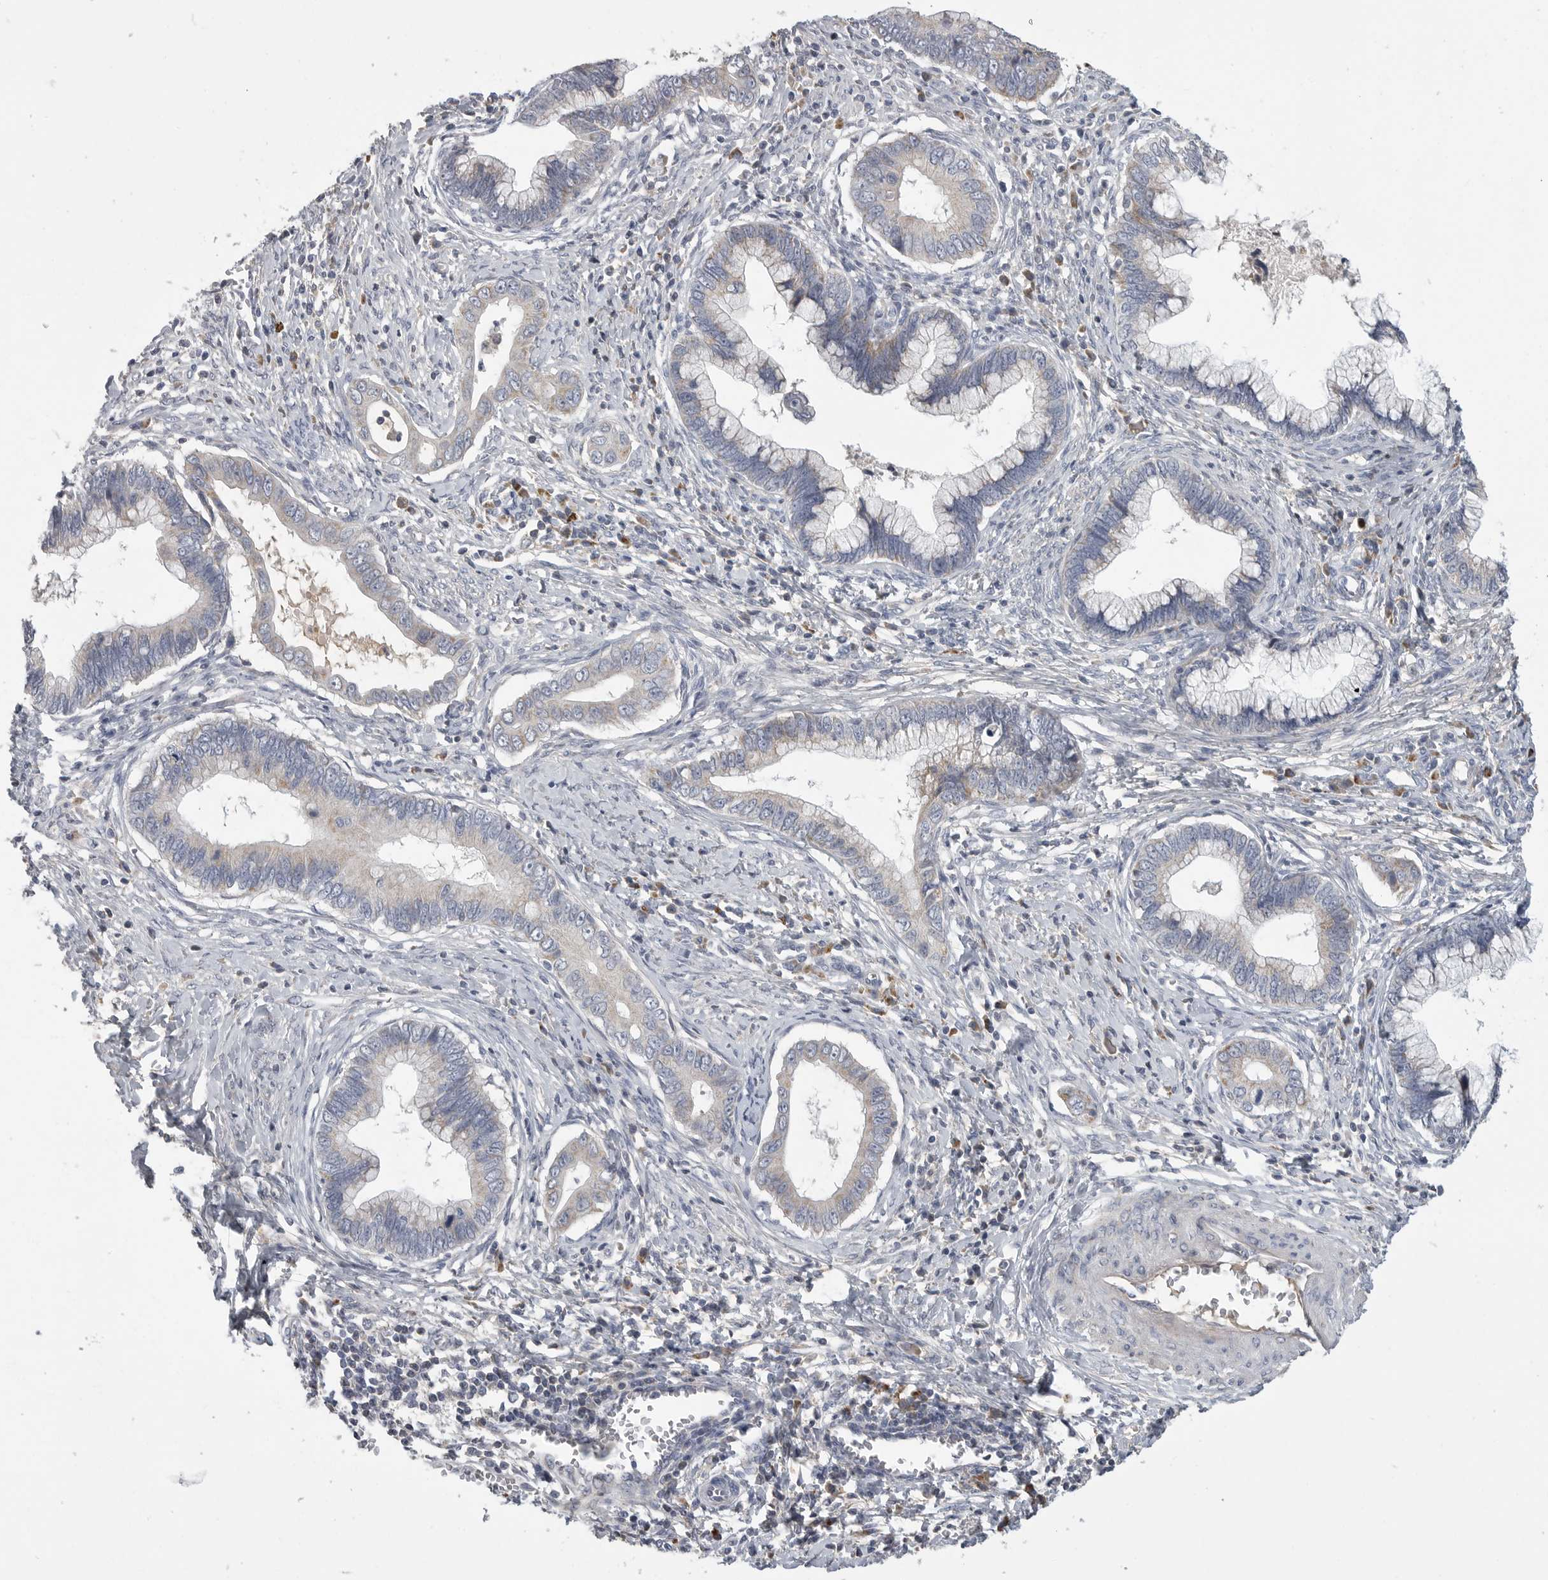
{"staining": {"intensity": "weak", "quantity": "<25%", "location": "cytoplasmic/membranous"}, "tissue": "cervical cancer", "cell_type": "Tumor cells", "image_type": "cancer", "snomed": [{"axis": "morphology", "description": "Adenocarcinoma, NOS"}, {"axis": "topography", "description": "Cervix"}], "caption": "Tumor cells are negative for brown protein staining in adenocarcinoma (cervical).", "gene": "SDC3", "patient": {"sex": "female", "age": 44}}